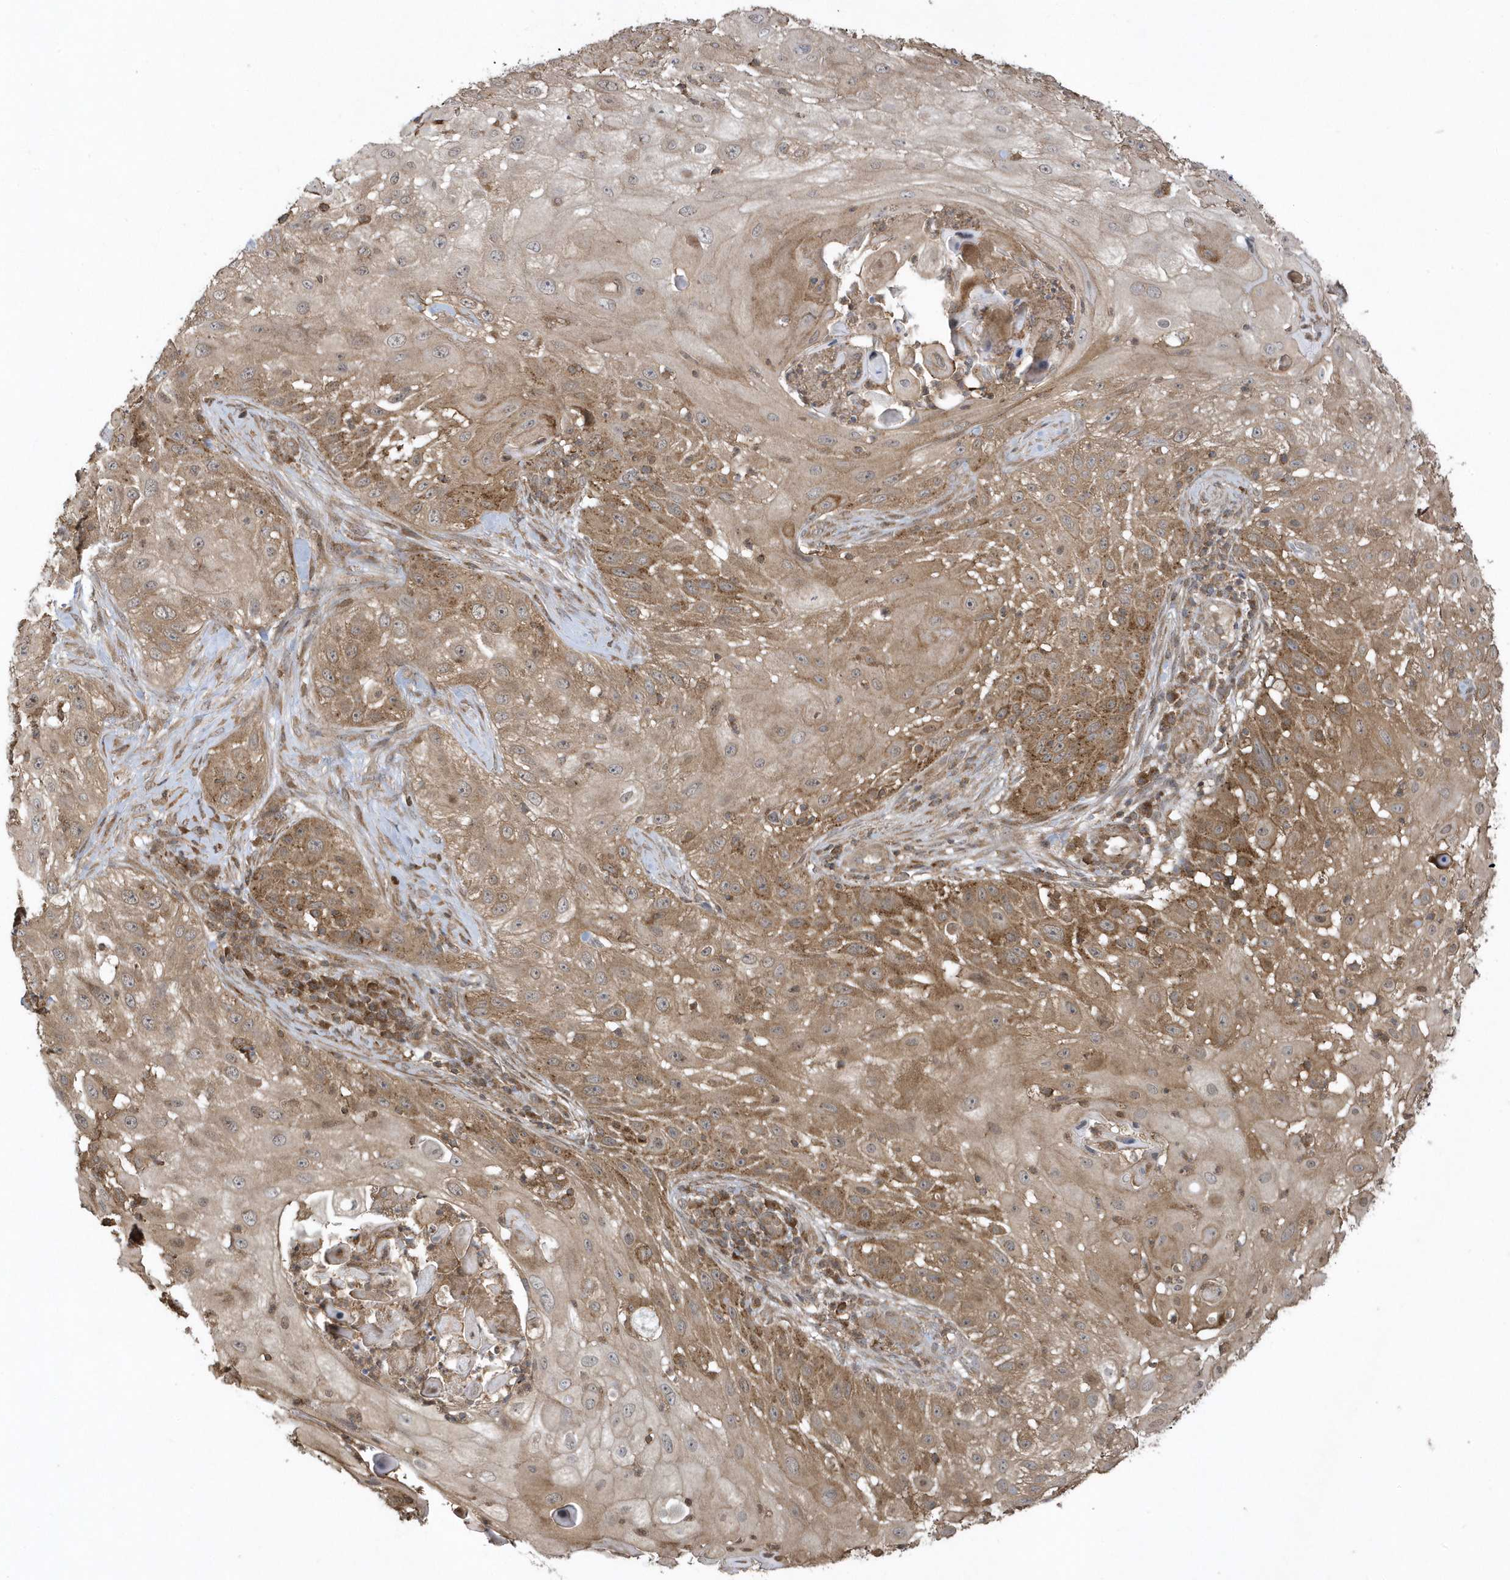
{"staining": {"intensity": "moderate", "quantity": ">75%", "location": "cytoplasmic/membranous"}, "tissue": "skin cancer", "cell_type": "Tumor cells", "image_type": "cancer", "snomed": [{"axis": "morphology", "description": "Squamous cell carcinoma, NOS"}, {"axis": "topography", "description": "Skin"}], "caption": "Tumor cells demonstrate medium levels of moderate cytoplasmic/membranous expression in approximately >75% of cells in squamous cell carcinoma (skin). (DAB (3,3'-diaminobenzidine) = brown stain, brightfield microscopy at high magnification).", "gene": "STAMBP", "patient": {"sex": "female", "age": 44}}